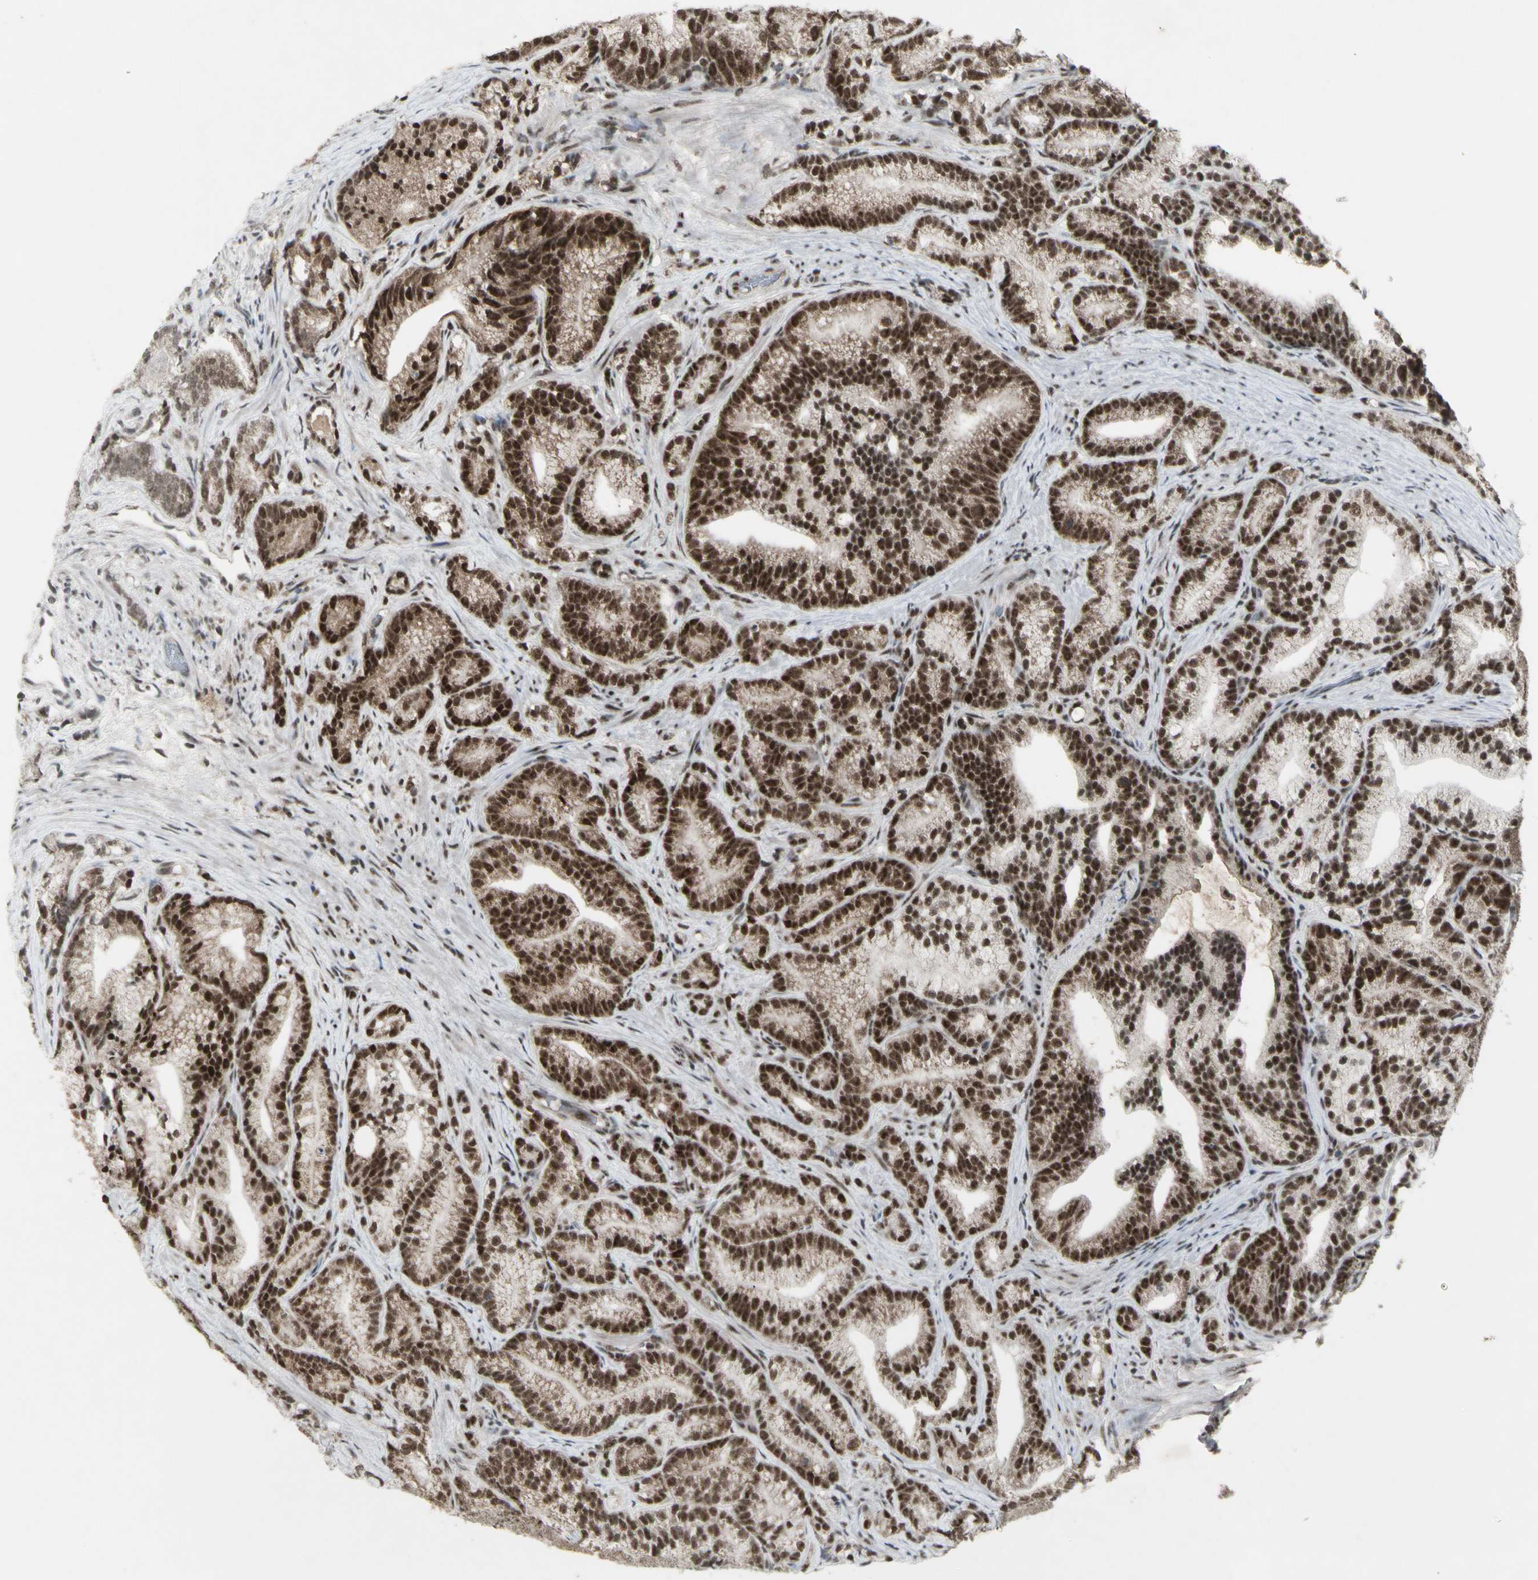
{"staining": {"intensity": "strong", "quantity": ">75%", "location": "nuclear"}, "tissue": "prostate cancer", "cell_type": "Tumor cells", "image_type": "cancer", "snomed": [{"axis": "morphology", "description": "Adenocarcinoma, Low grade"}, {"axis": "topography", "description": "Prostate"}], "caption": "An image of human prostate cancer (adenocarcinoma (low-grade)) stained for a protein exhibits strong nuclear brown staining in tumor cells.", "gene": "CCNT1", "patient": {"sex": "male", "age": 89}}